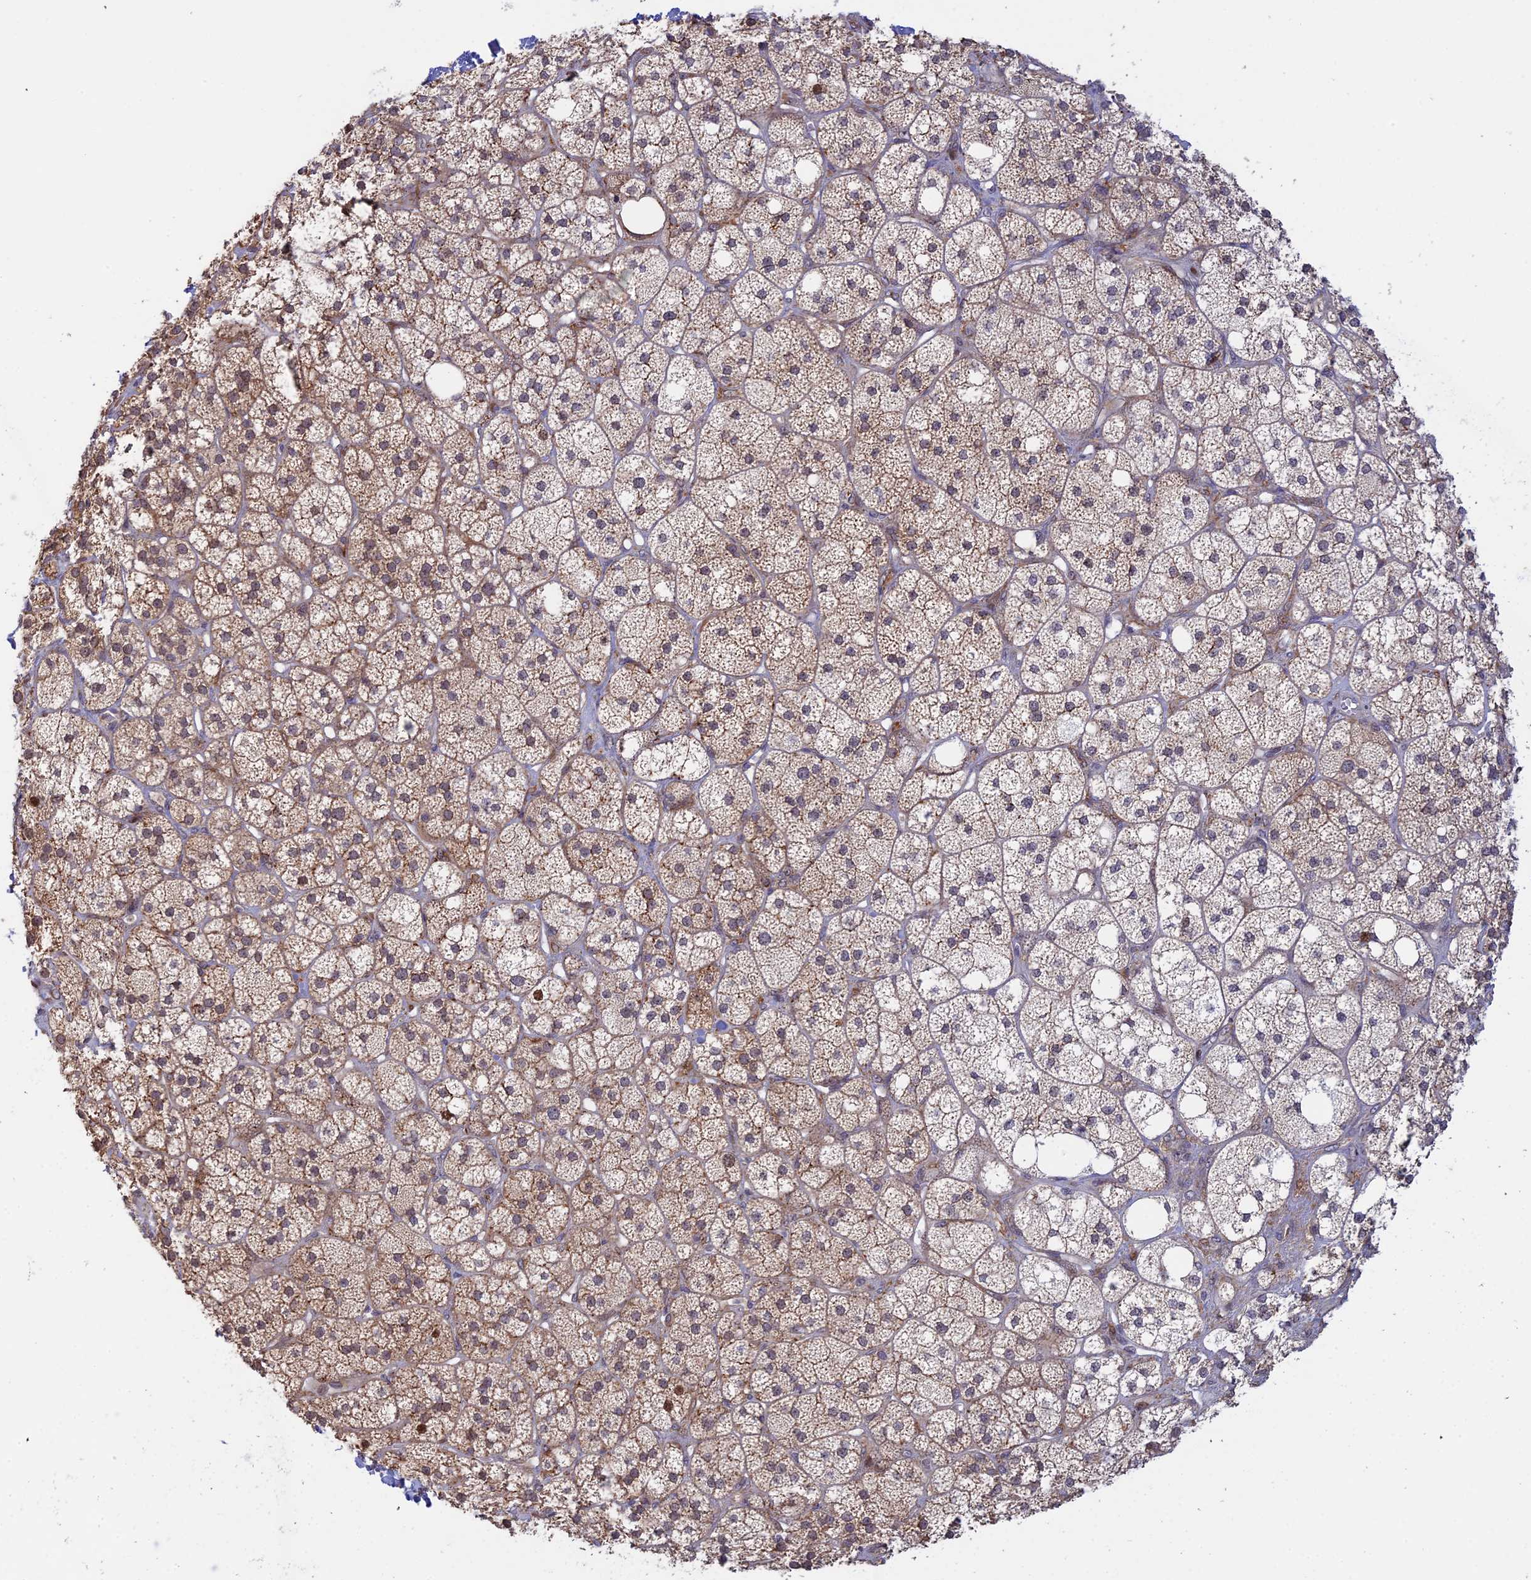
{"staining": {"intensity": "moderate", "quantity": ">75%", "location": "cytoplasmic/membranous,nuclear"}, "tissue": "adrenal gland", "cell_type": "Glandular cells", "image_type": "normal", "snomed": [{"axis": "morphology", "description": "Normal tissue, NOS"}, {"axis": "topography", "description": "Adrenal gland"}], "caption": "Moderate cytoplasmic/membranous,nuclear expression is identified in approximately >75% of glandular cells in normal adrenal gland.", "gene": "GSKIP", "patient": {"sex": "male", "age": 61}}